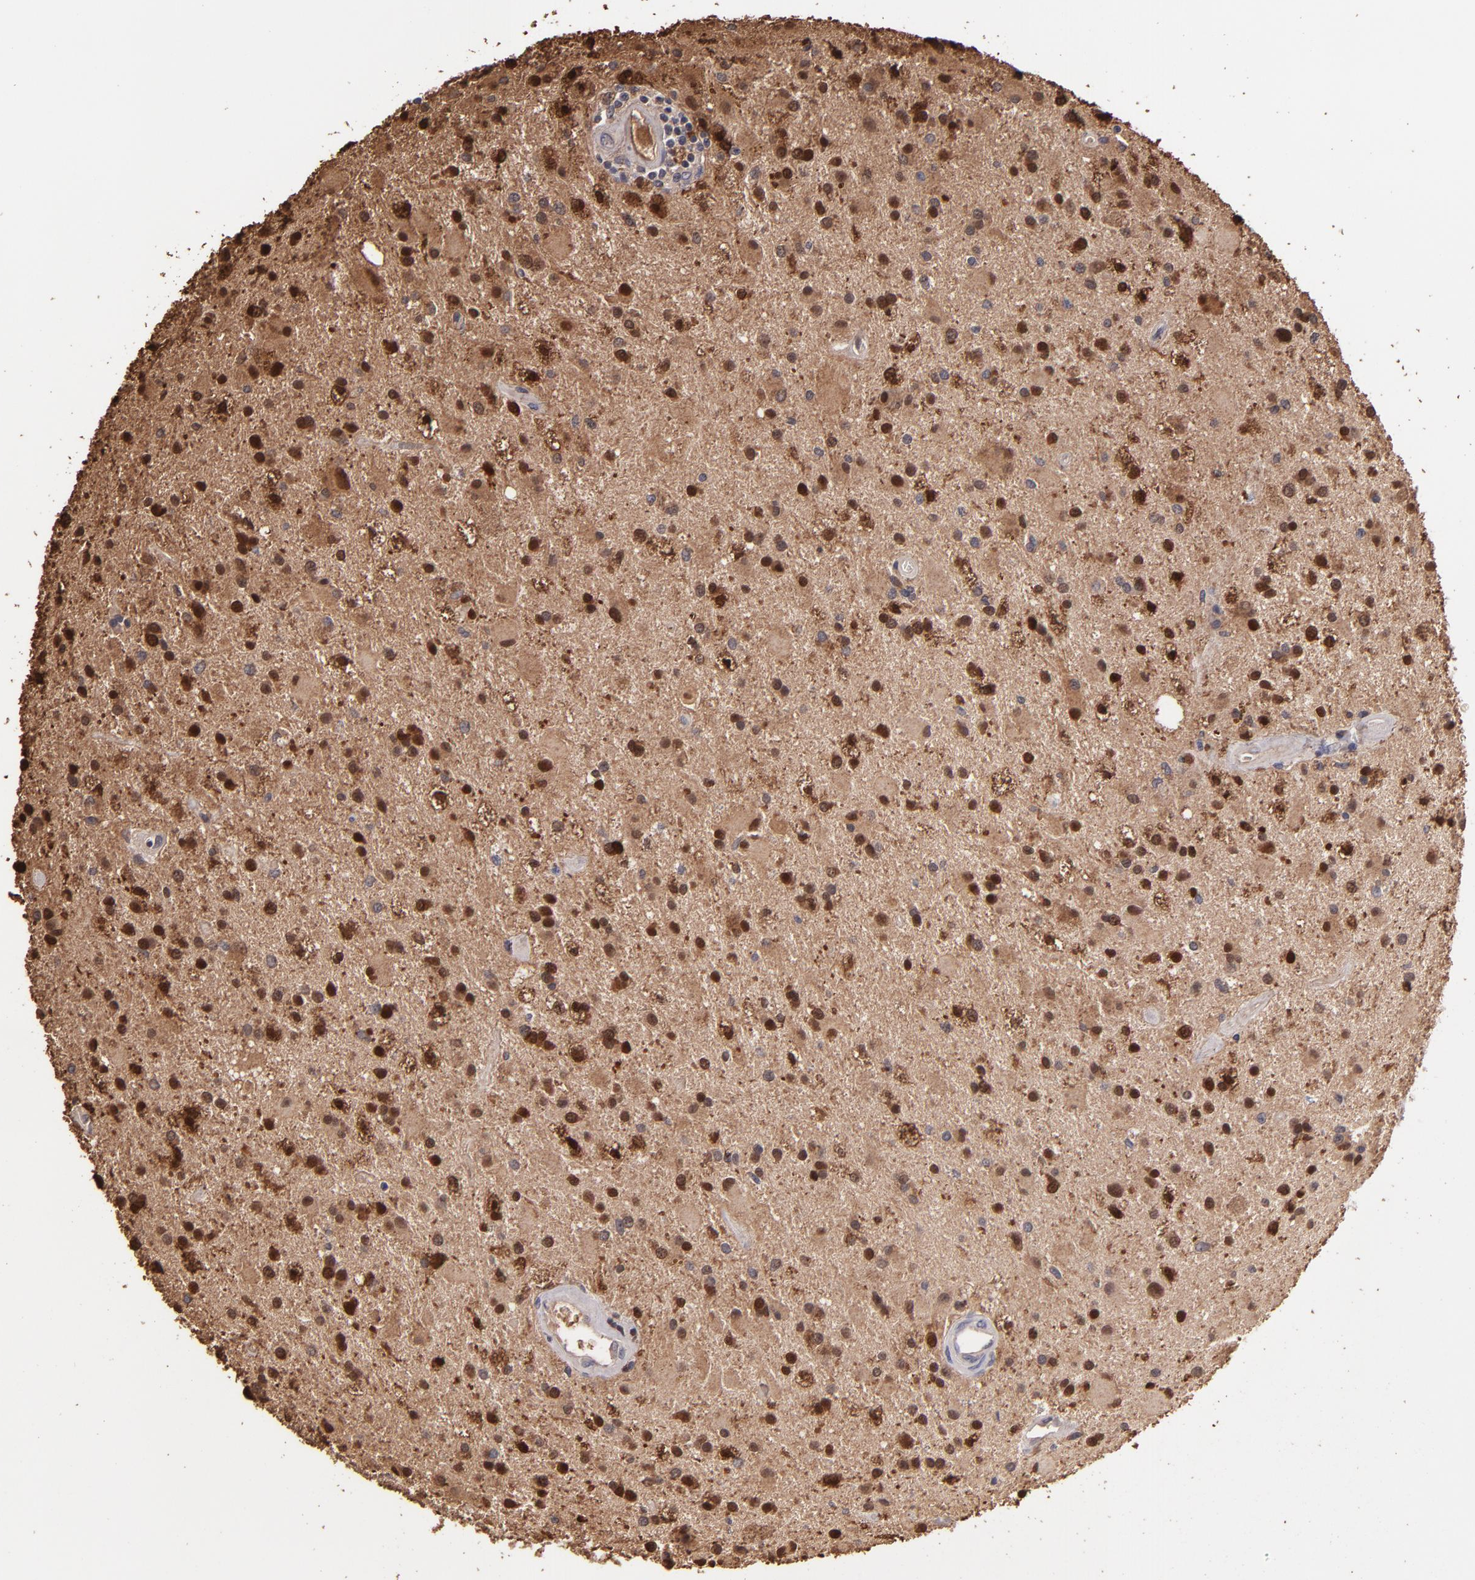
{"staining": {"intensity": "strong", "quantity": "25%-75%", "location": "cytoplasmic/membranous,nuclear"}, "tissue": "glioma", "cell_type": "Tumor cells", "image_type": "cancer", "snomed": [{"axis": "morphology", "description": "Glioma, malignant, Low grade"}, {"axis": "topography", "description": "Brain"}], "caption": "There is high levels of strong cytoplasmic/membranous and nuclear positivity in tumor cells of low-grade glioma (malignant), as demonstrated by immunohistochemical staining (brown color).", "gene": "S100A1", "patient": {"sex": "male", "age": 58}}